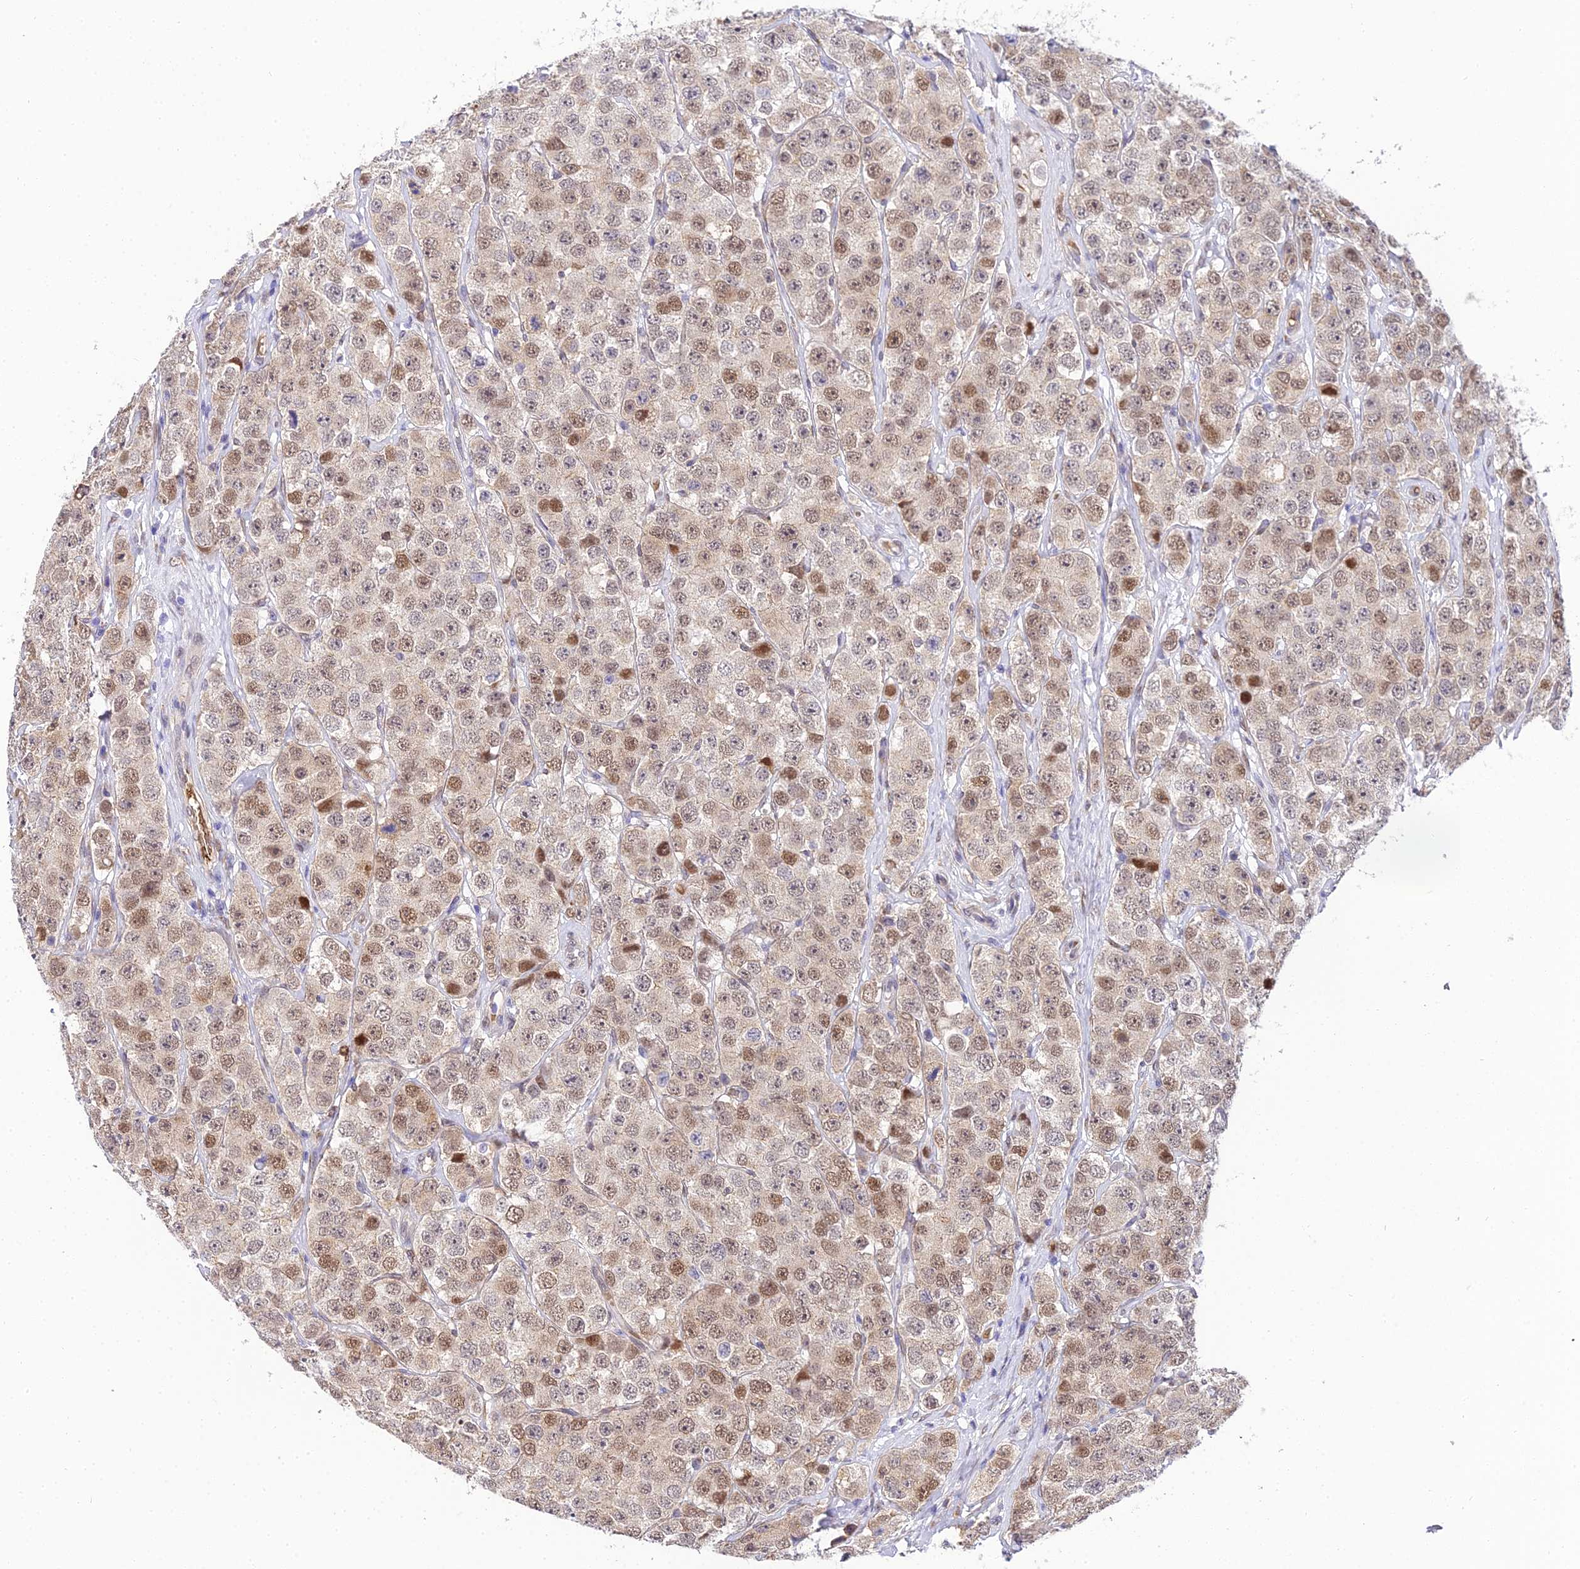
{"staining": {"intensity": "moderate", "quantity": ">75%", "location": "nuclear"}, "tissue": "testis cancer", "cell_type": "Tumor cells", "image_type": "cancer", "snomed": [{"axis": "morphology", "description": "Seminoma, NOS"}, {"axis": "topography", "description": "Testis"}], "caption": "Immunohistochemistry photomicrograph of neoplastic tissue: testis seminoma stained using IHC shows medium levels of moderate protein expression localized specifically in the nuclear of tumor cells, appearing as a nuclear brown color.", "gene": "BCL9", "patient": {"sex": "male", "age": 28}}